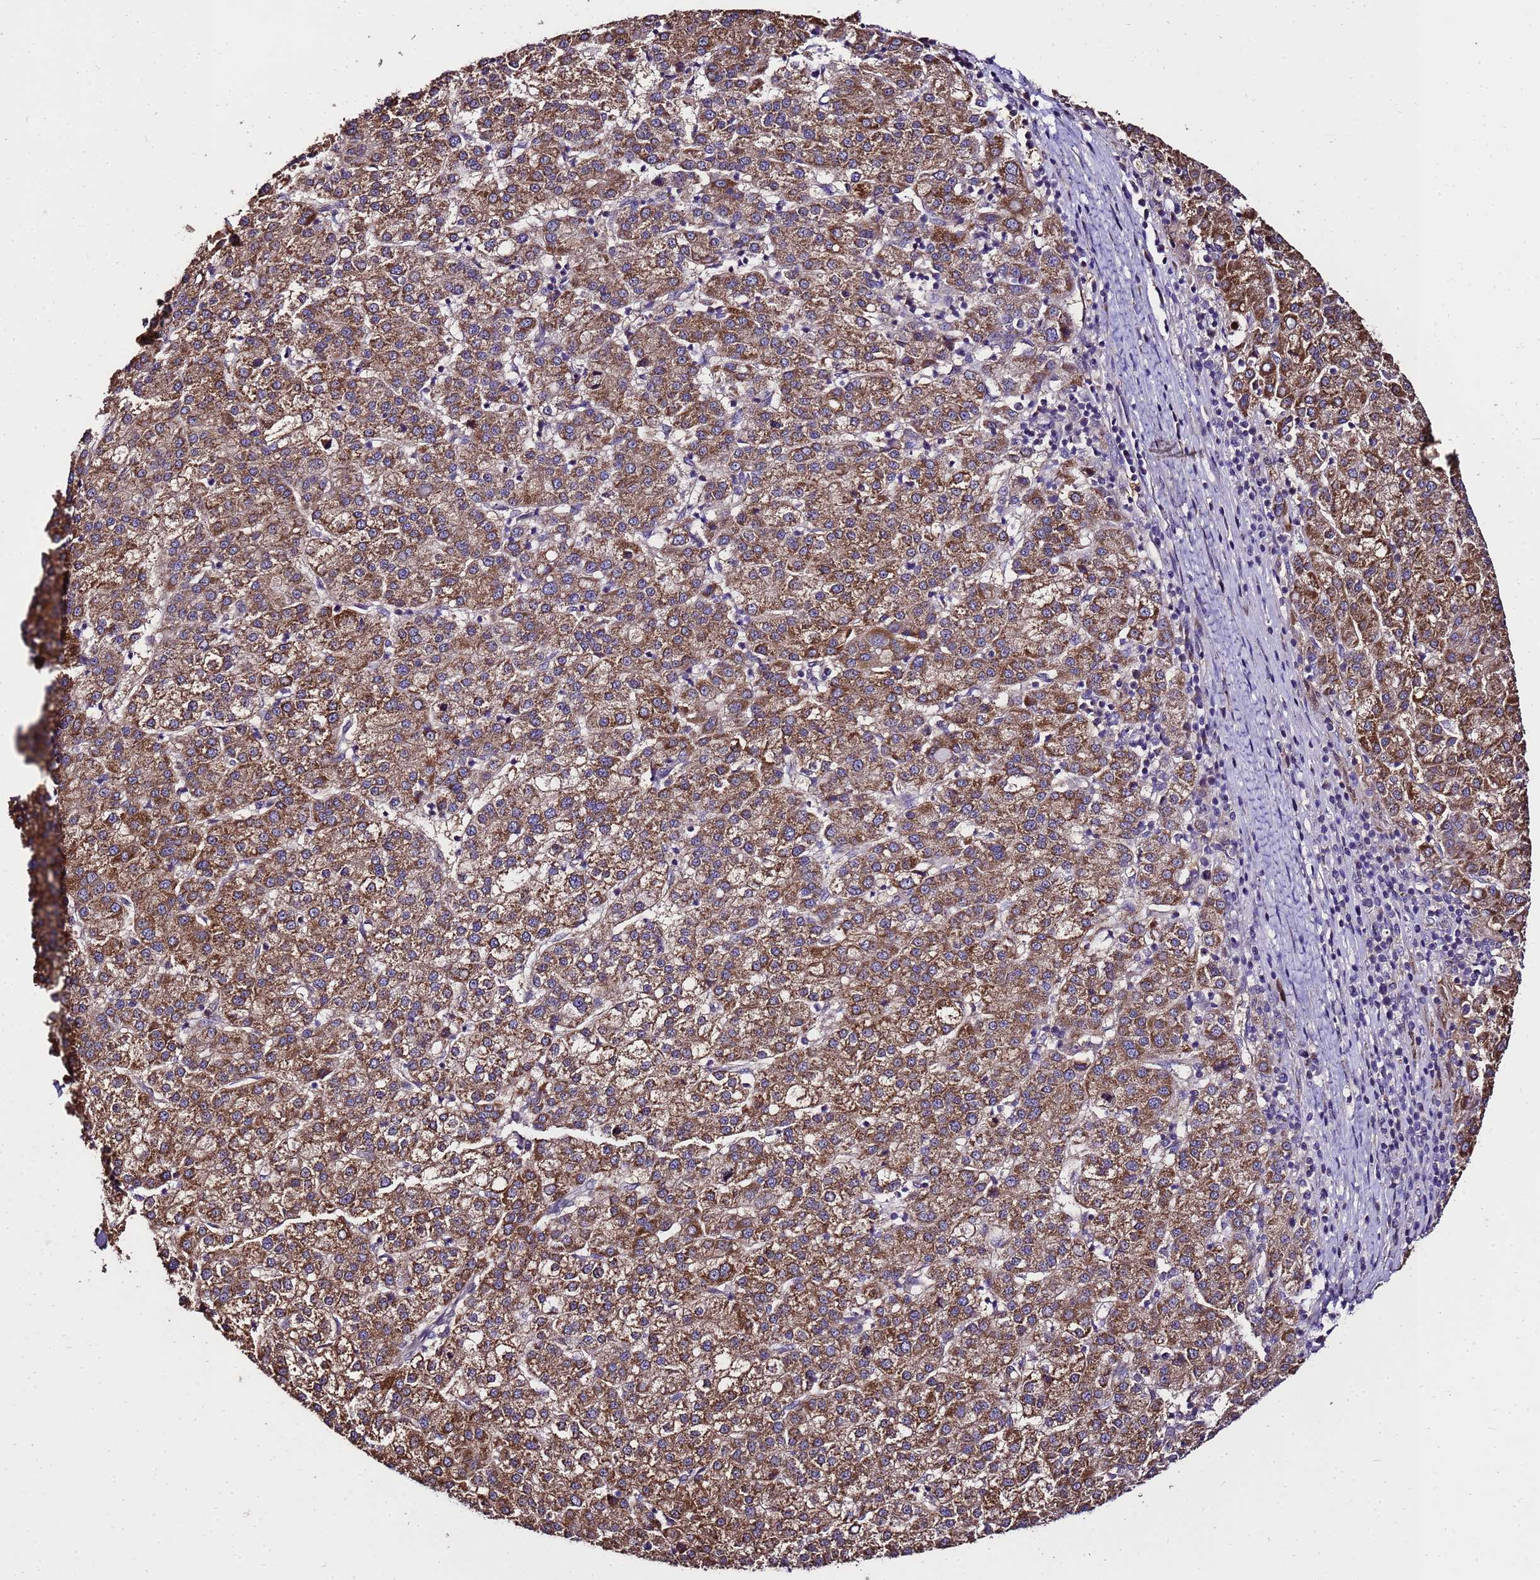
{"staining": {"intensity": "strong", "quantity": ">75%", "location": "cytoplasmic/membranous"}, "tissue": "liver cancer", "cell_type": "Tumor cells", "image_type": "cancer", "snomed": [{"axis": "morphology", "description": "Carcinoma, Hepatocellular, NOS"}, {"axis": "topography", "description": "Liver"}], "caption": "Liver hepatocellular carcinoma stained for a protein reveals strong cytoplasmic/membranous positivity in tumor cells.", "gene": "ZNF329", "patient": {"sex": "female", "age": 58}}